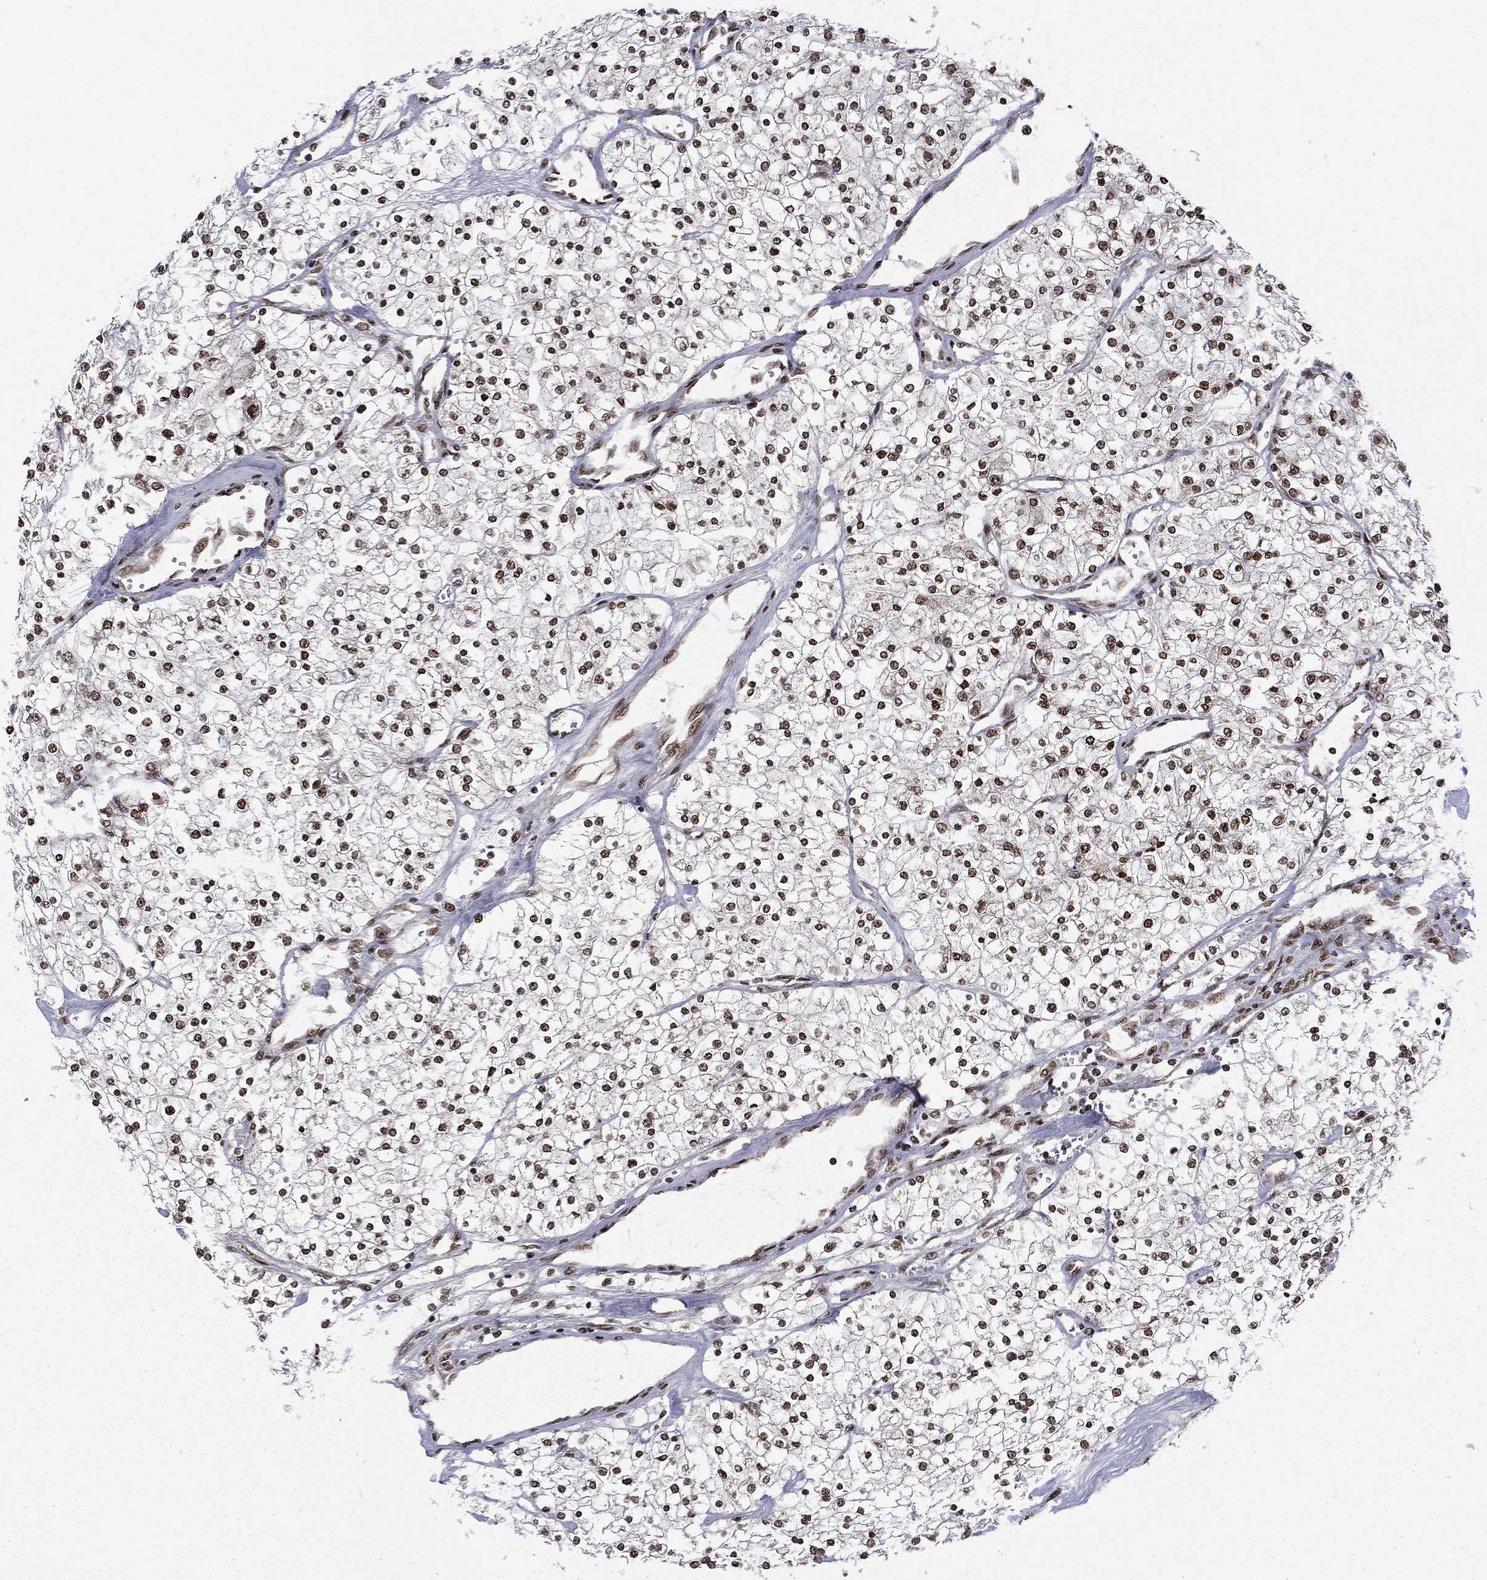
{"staining": {"intensity": "moderate", "quantity": "25%-75%", "location": "nuclear"}, "tissue": "renal cancer", "cell_type": "Tumor cells", "image_type": "cancer", "snomed": [{"axis": "morphology", "description": "Adenocarcinoma, NOS"}, {"axis": "topography", "description": "Kidney"}], "caption": "This is a photomicrograph of immunohistochemistry (IHC) staining of adenocarcinoma (renal), which shows moderate positivity in the nuclear of tumor cells.", "gene": "C5orf24", "patient": {"sex": "male", "age": 80}}